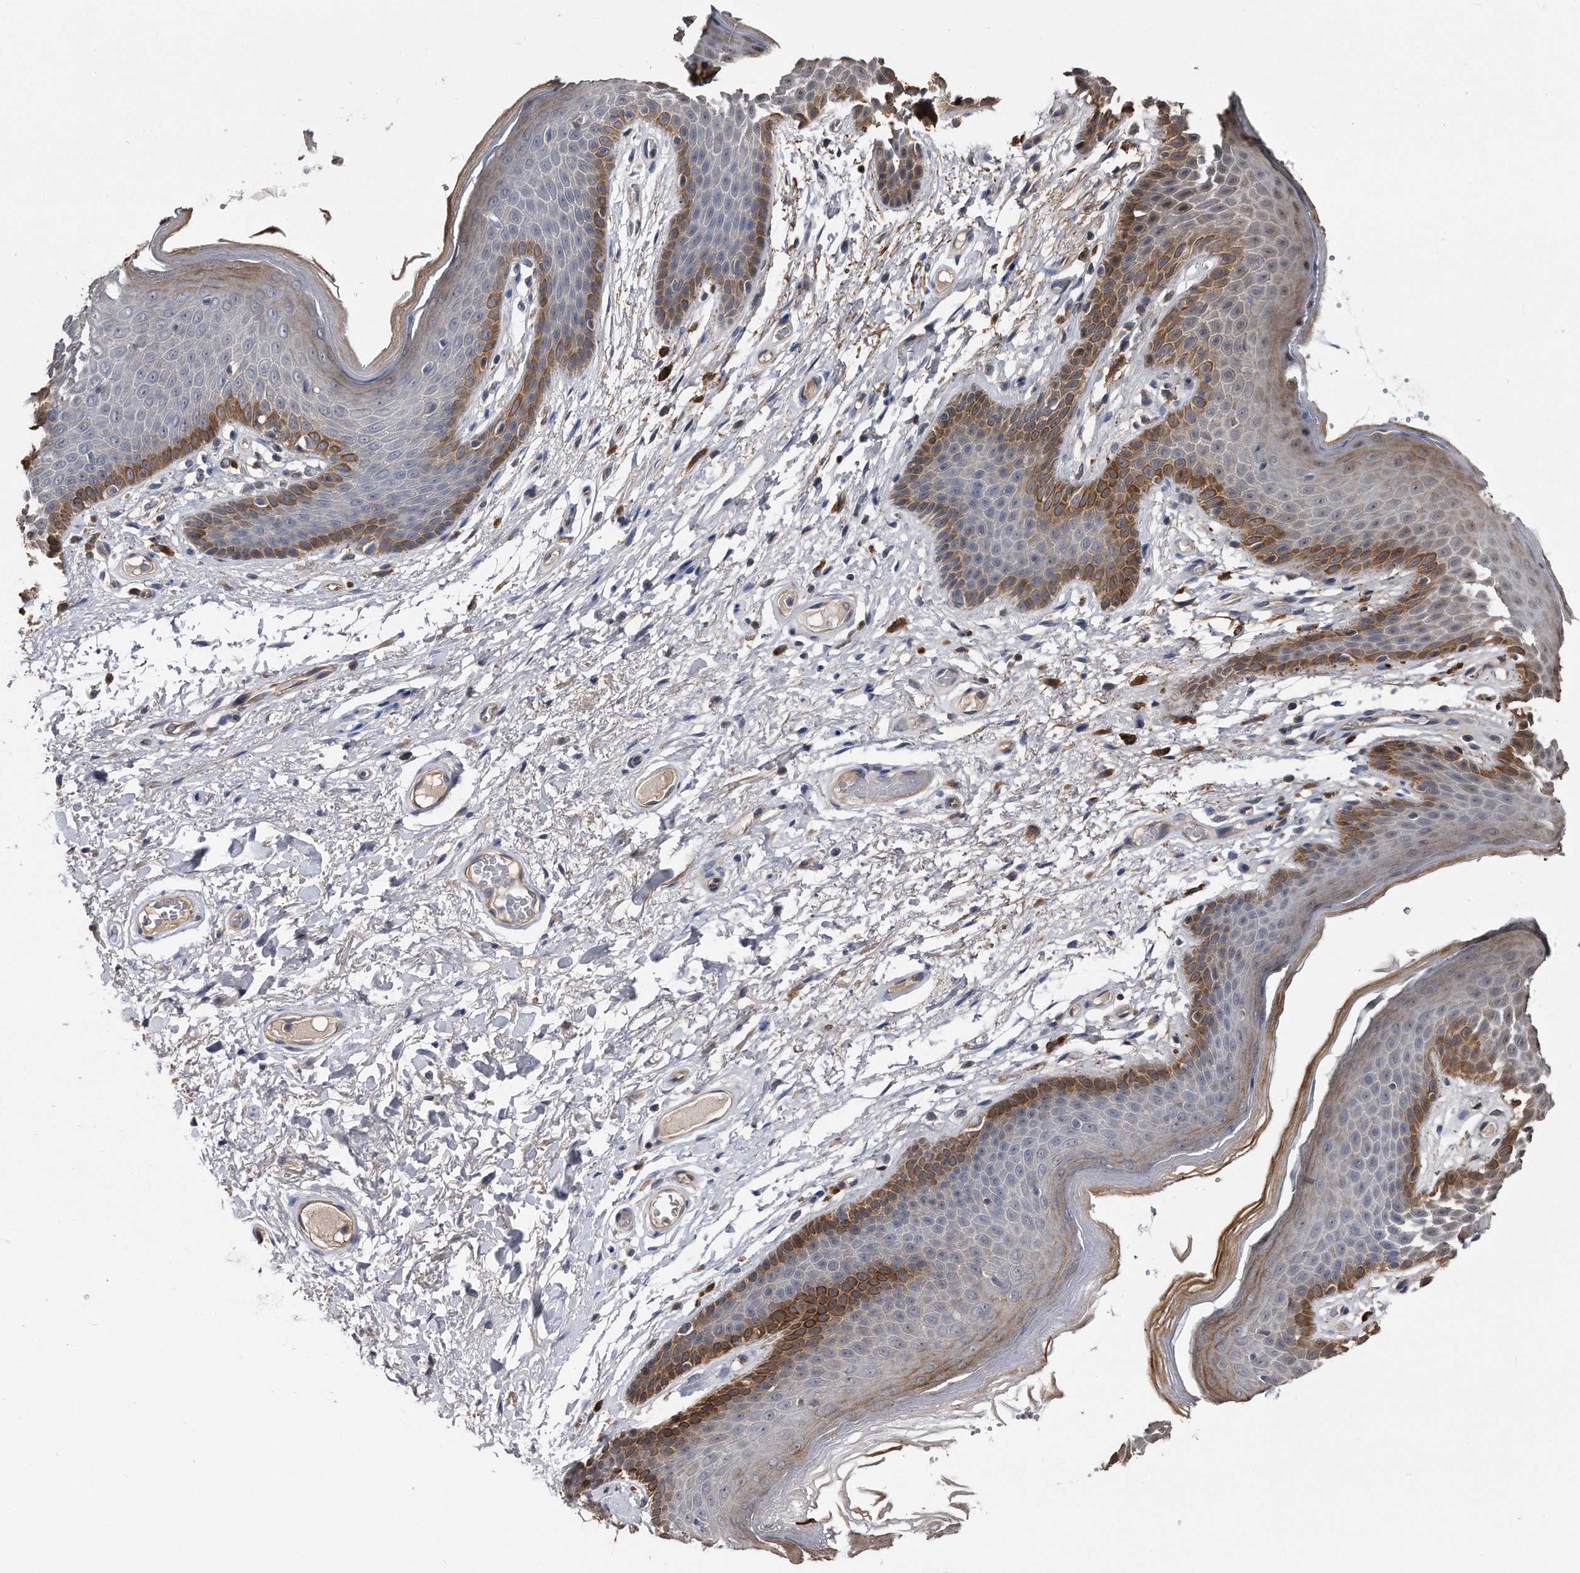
{"staining": {"intensity": "moderate", "quantity": "25%-75%", "location": "cytoplasmic/membranous,nuclear"}, "tissue": "skin", "cell_type": "Epidermal cells", "image_type": "normal", "snomed": [{"axis": "morphology", "description": "Normal tissue, NOS"}, {"axis": "topography", "description": "Anal"}], "caption": "DAB (3,3'-diaminobenzidine) immunohistochemical staining of benign human skin exhibits moderate cytoplasmic/membranous,nuclear protein staining in about 25%-75% of epidermal cells.", "gene": "KCND3", "patient": {"sex": "male", "age": 74}}